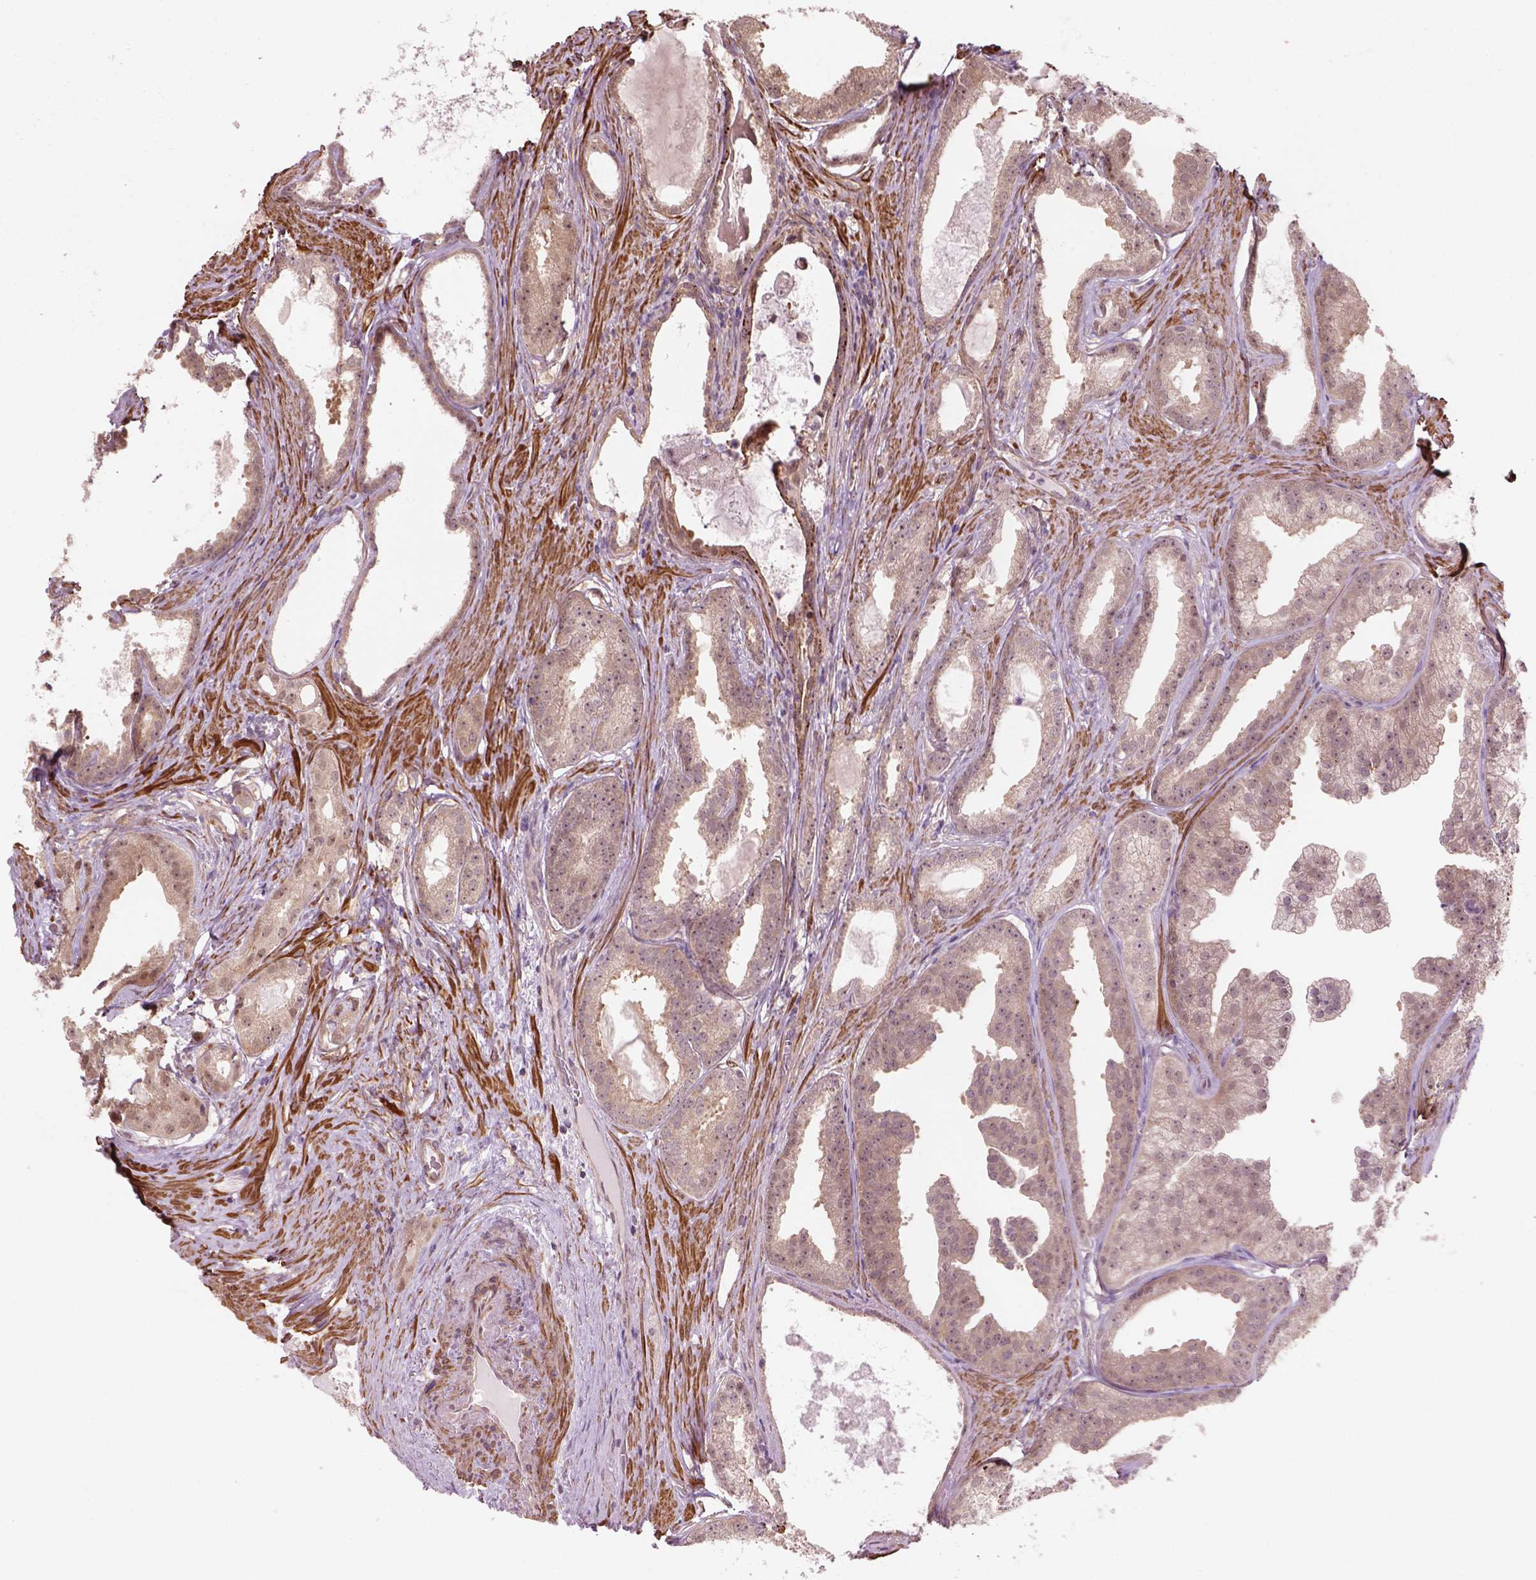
{"staining": {"intensity": "weak", "quantity": ">75%", "location": "cytoplasmic/membranous,nuclear"}, "tissue": "prostate cancer", "cell_type": "Tumor cells", "image_type": "cancer", "snomed": [{"axis": "morphology", "description": "Adenocarcinoma, Low grade"}, {"axis": "topography", "description": "Prostate"}], "caption": "Immunohistochemistry (IHC) photomicrograph of neoplastic tissue: prostate adenocarcinoma (low-grade) stained using IHC demonstrates low levels of weak protein expression localized specifically in the cytoplasmic/membranous and nuclear of tumor cells, appearing as a cytoplasmic/membranous and nuclear brown color.", "gene": "PSMD11", "patient": {"sex": "male", "age": 65}}